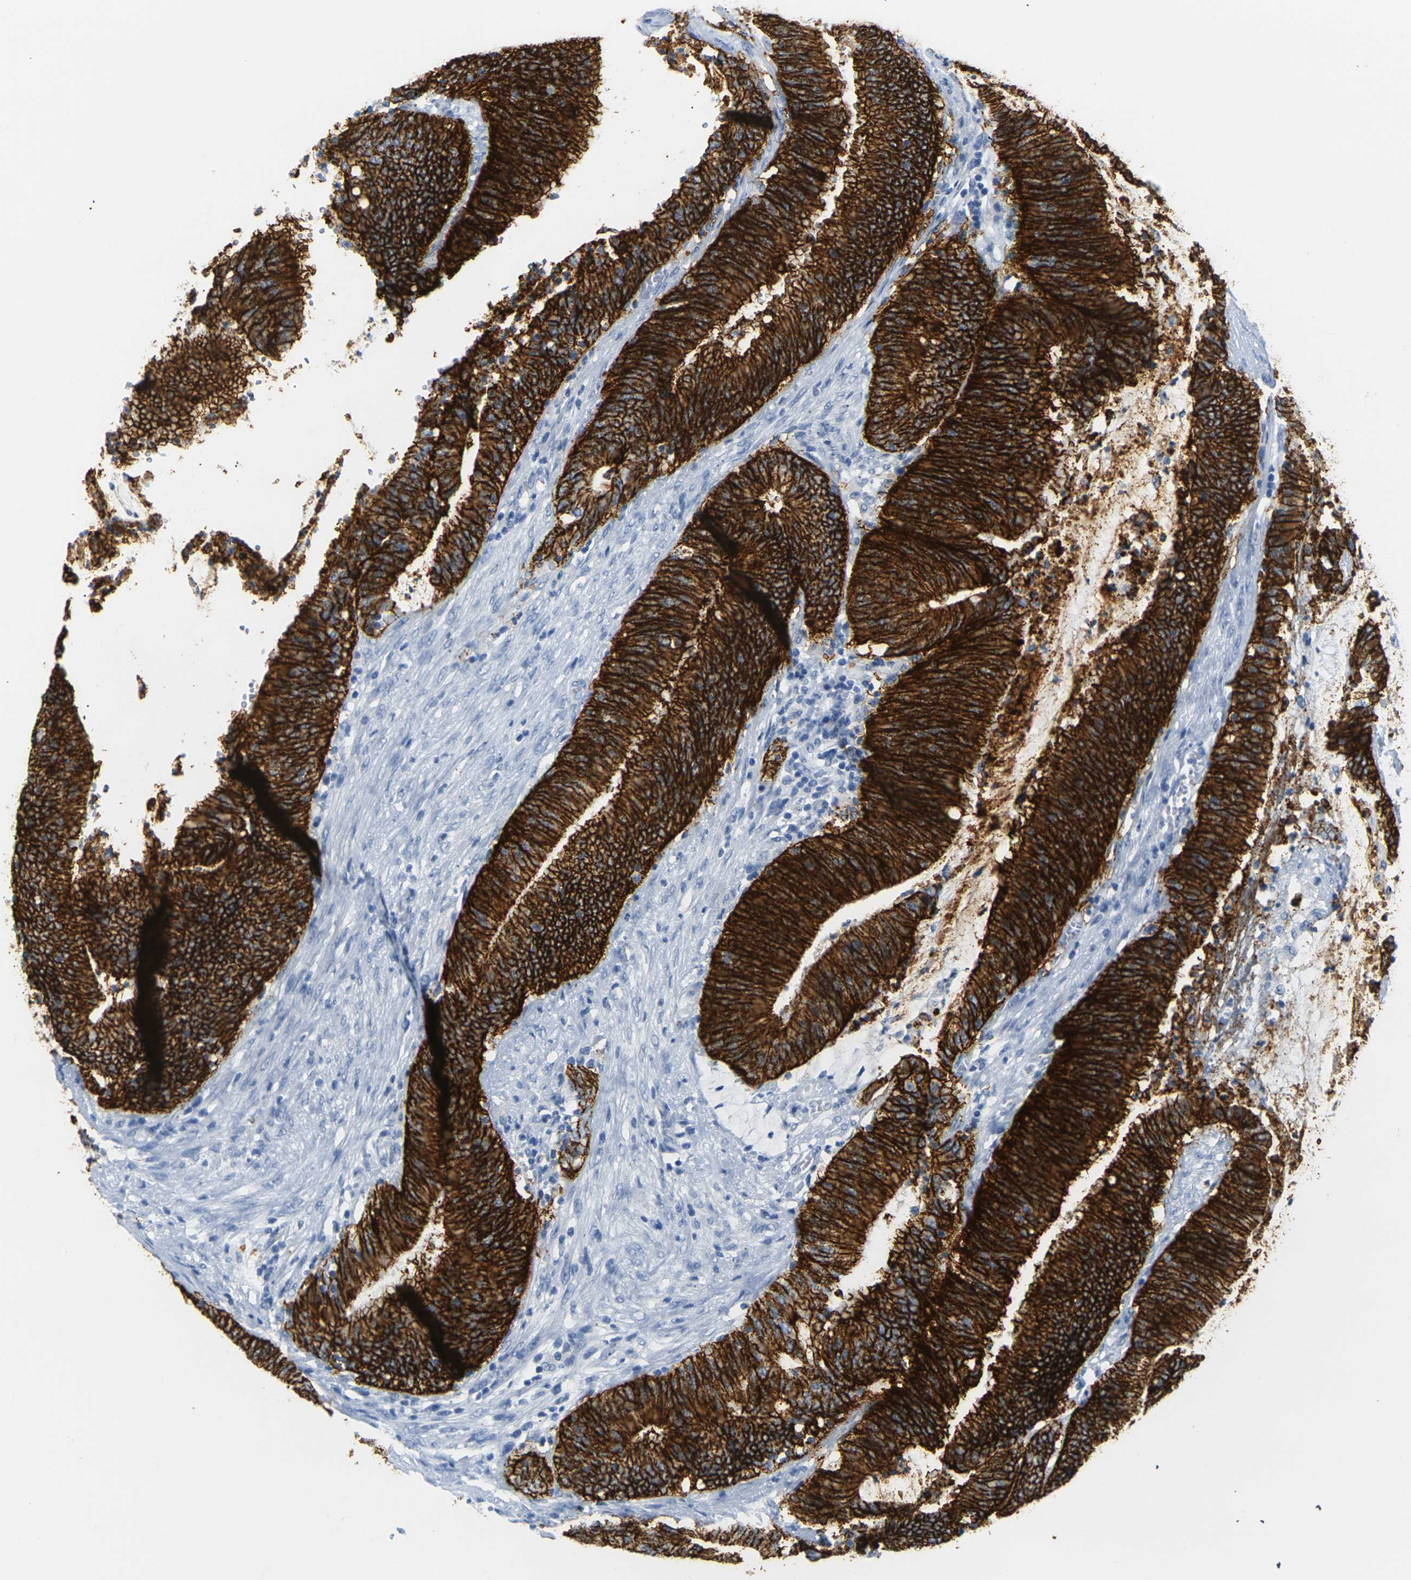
{"staining": {"intensity": "strong", "quantity": ">75%", "location": "cytoplasmic/membranous"}, "tissue": "colorectal cancer", "cell_type": "Tumor cells", "image_type": "cancer", "snomed": [{"axis": "morphology", "description": "Adenocarcinoma, NOS"}, {"axis": "topography", "description": "Rectum"}], "caption": "Brown immunohistochemical staining in colorectal adenocarcinoma displays strong cytoplasmic/membranous staining in about >75% of tumor cells. (DAB = brown stain, brightfield microscopy at high magnification).", "gene": "CLDN7", "patient": {"sex": "female", "age": 66}}